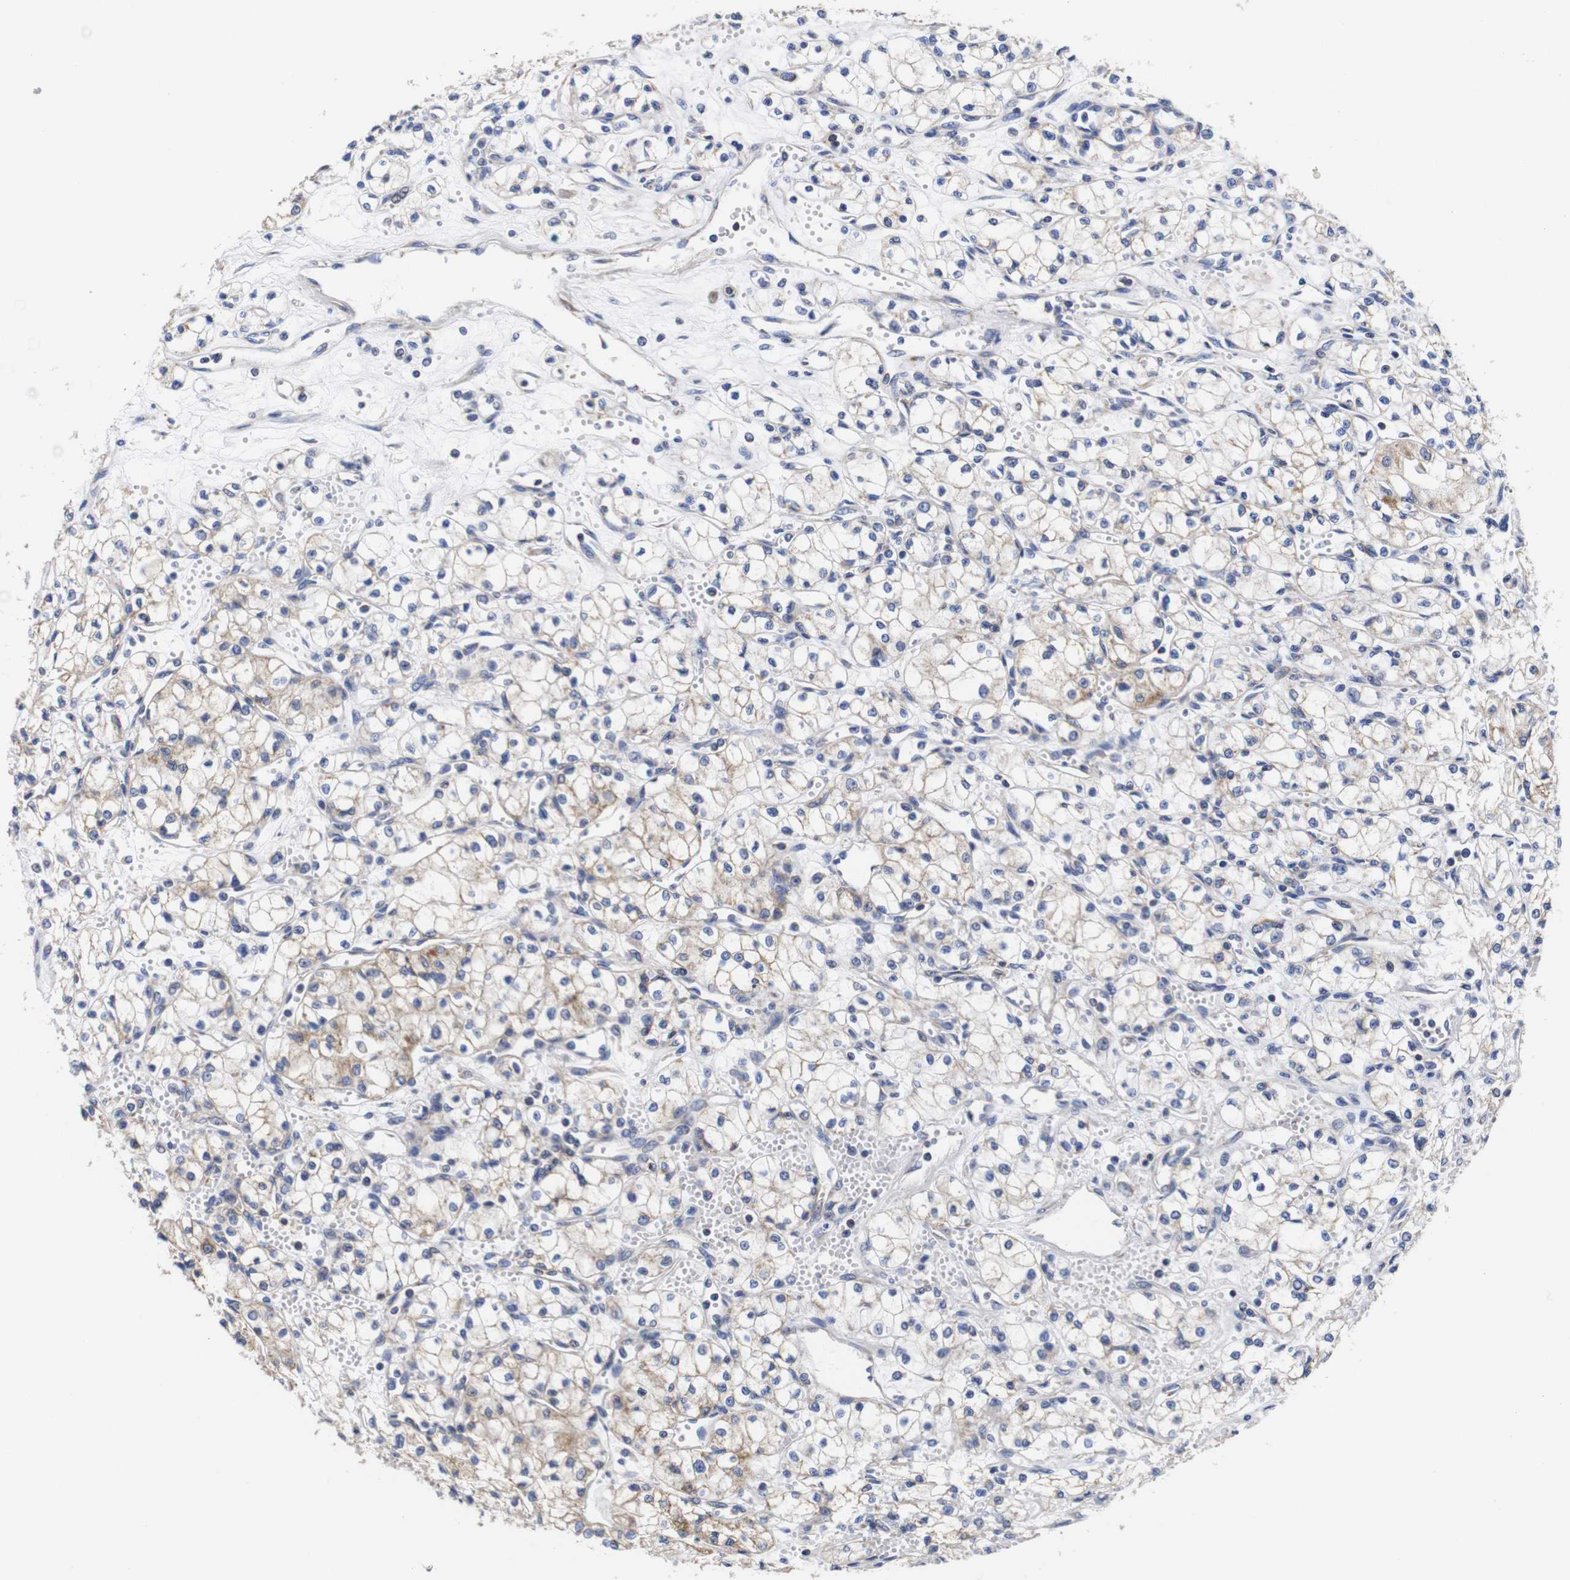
{"staining": {"intensity": "weak", "quantity": ">75%", "location": "cytoplasmic/membranous"}, "tissue": "renal cancer", "cell_type": "Tumor cells", "image_type": "cancer", "snomed": [{"axis": "morphology", "description": "Normal tissue, NOS"}, {"axis": "morphology", "description": "Adenocarcinoma, NOS"}, {"axis": "topography", "description": "Kidney"}], "caption": "Brown immunohistochemical staining in human renal cancer (adenocarcinoma) reveals weak cytoplasmic/membranous expression in approximately >75% of tumor cells.", "gene": "OPN3", "patient": {"sex": "male", "age": 59}}